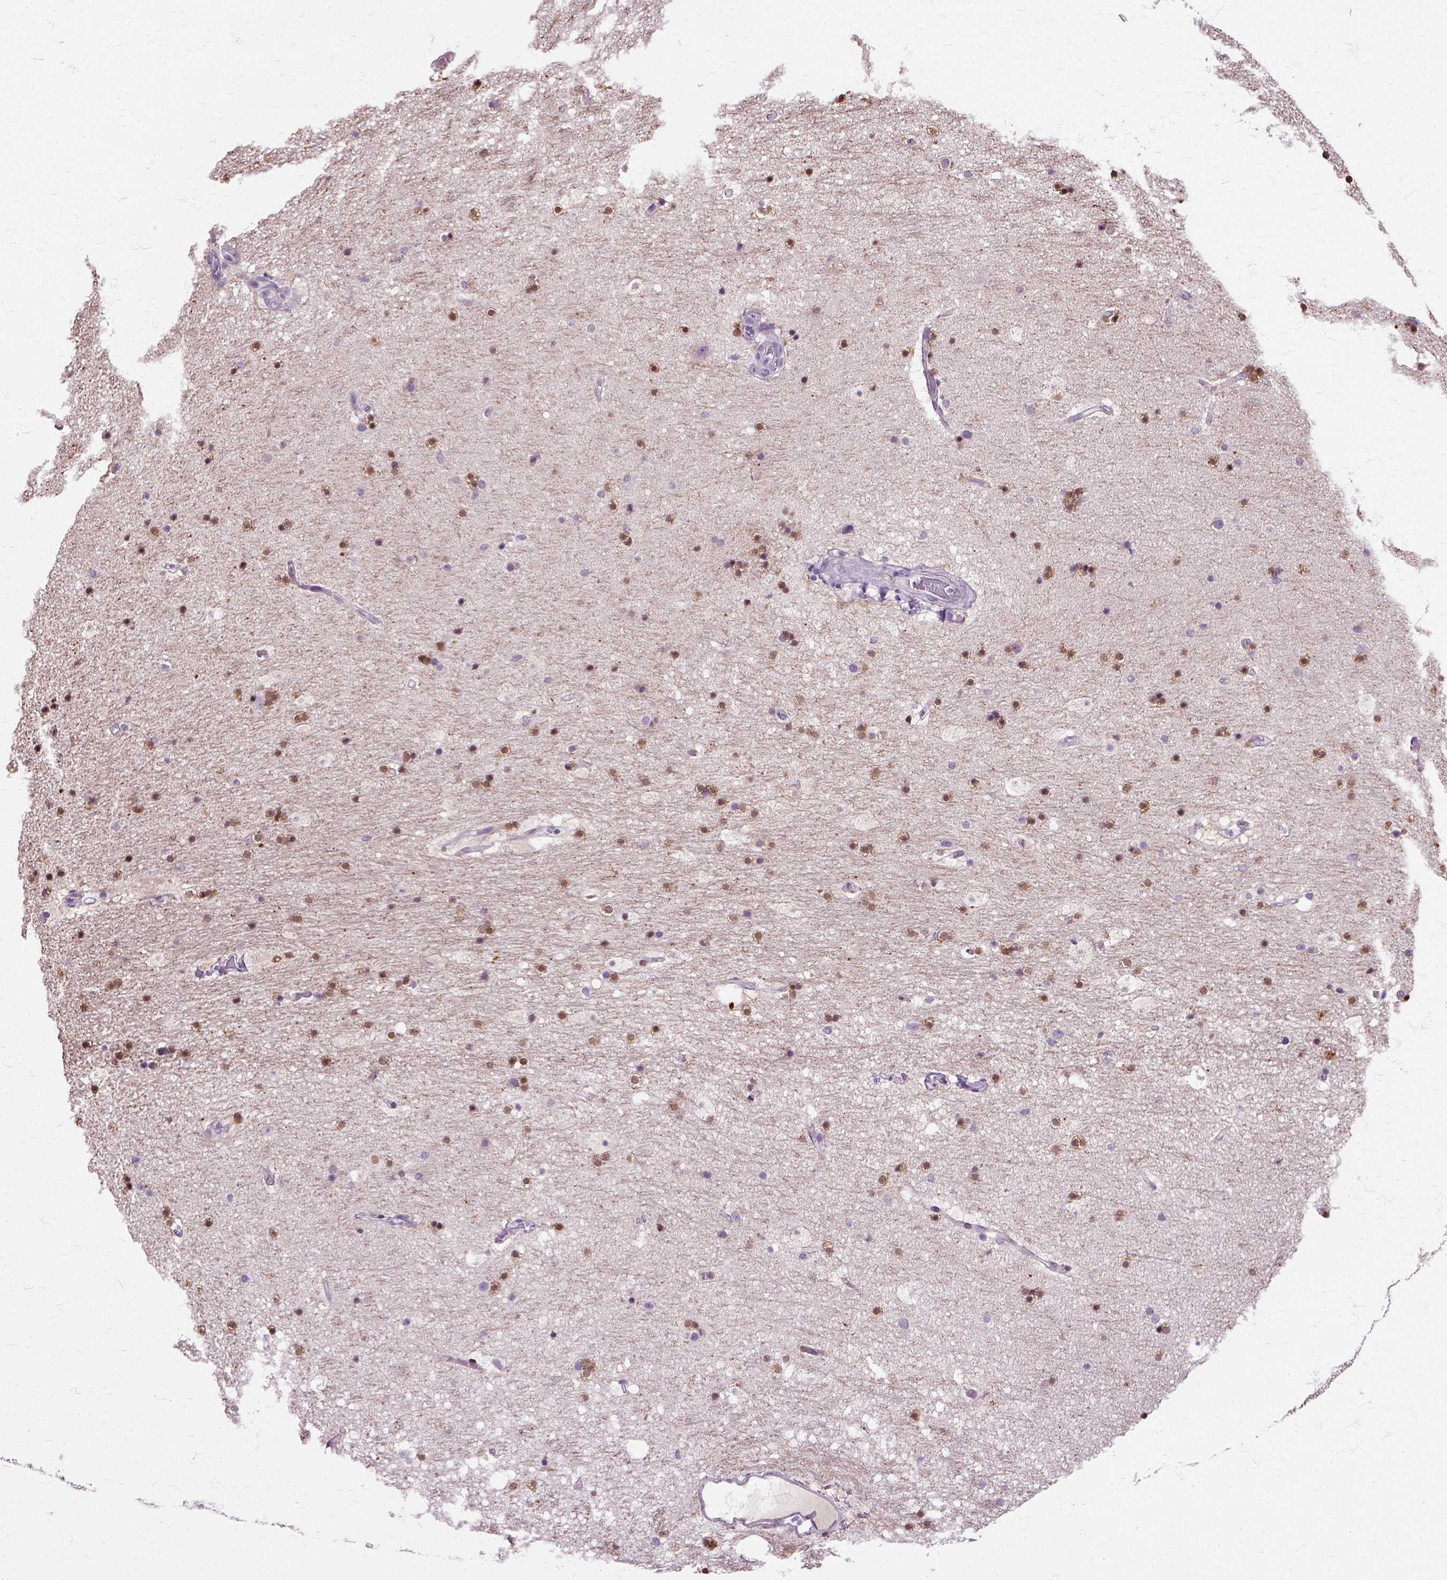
{"staining": {"intensity": "strong", "quantity": ">75%", "location": "nuclear"}, "tissue": "hippocampus", "cell_type": "Glial cells", "image_type": "normal", "snomed": [{"axis": "morphology", "description": "Normal tissue, NOS"}, {"axis": "topography", "description": "Hippocampus"}], "caption": "The image displays immunohistochemical staining of benign hippocampus. There is strong nuclear positivity is present in about >75% of glial cells. (DAB (3,3'-diaminobenzidine) = brown stain, brightfield microscopy at high magnification).", "gene": "HSPA2", "patient": {"sex": "male", "age": 51}}